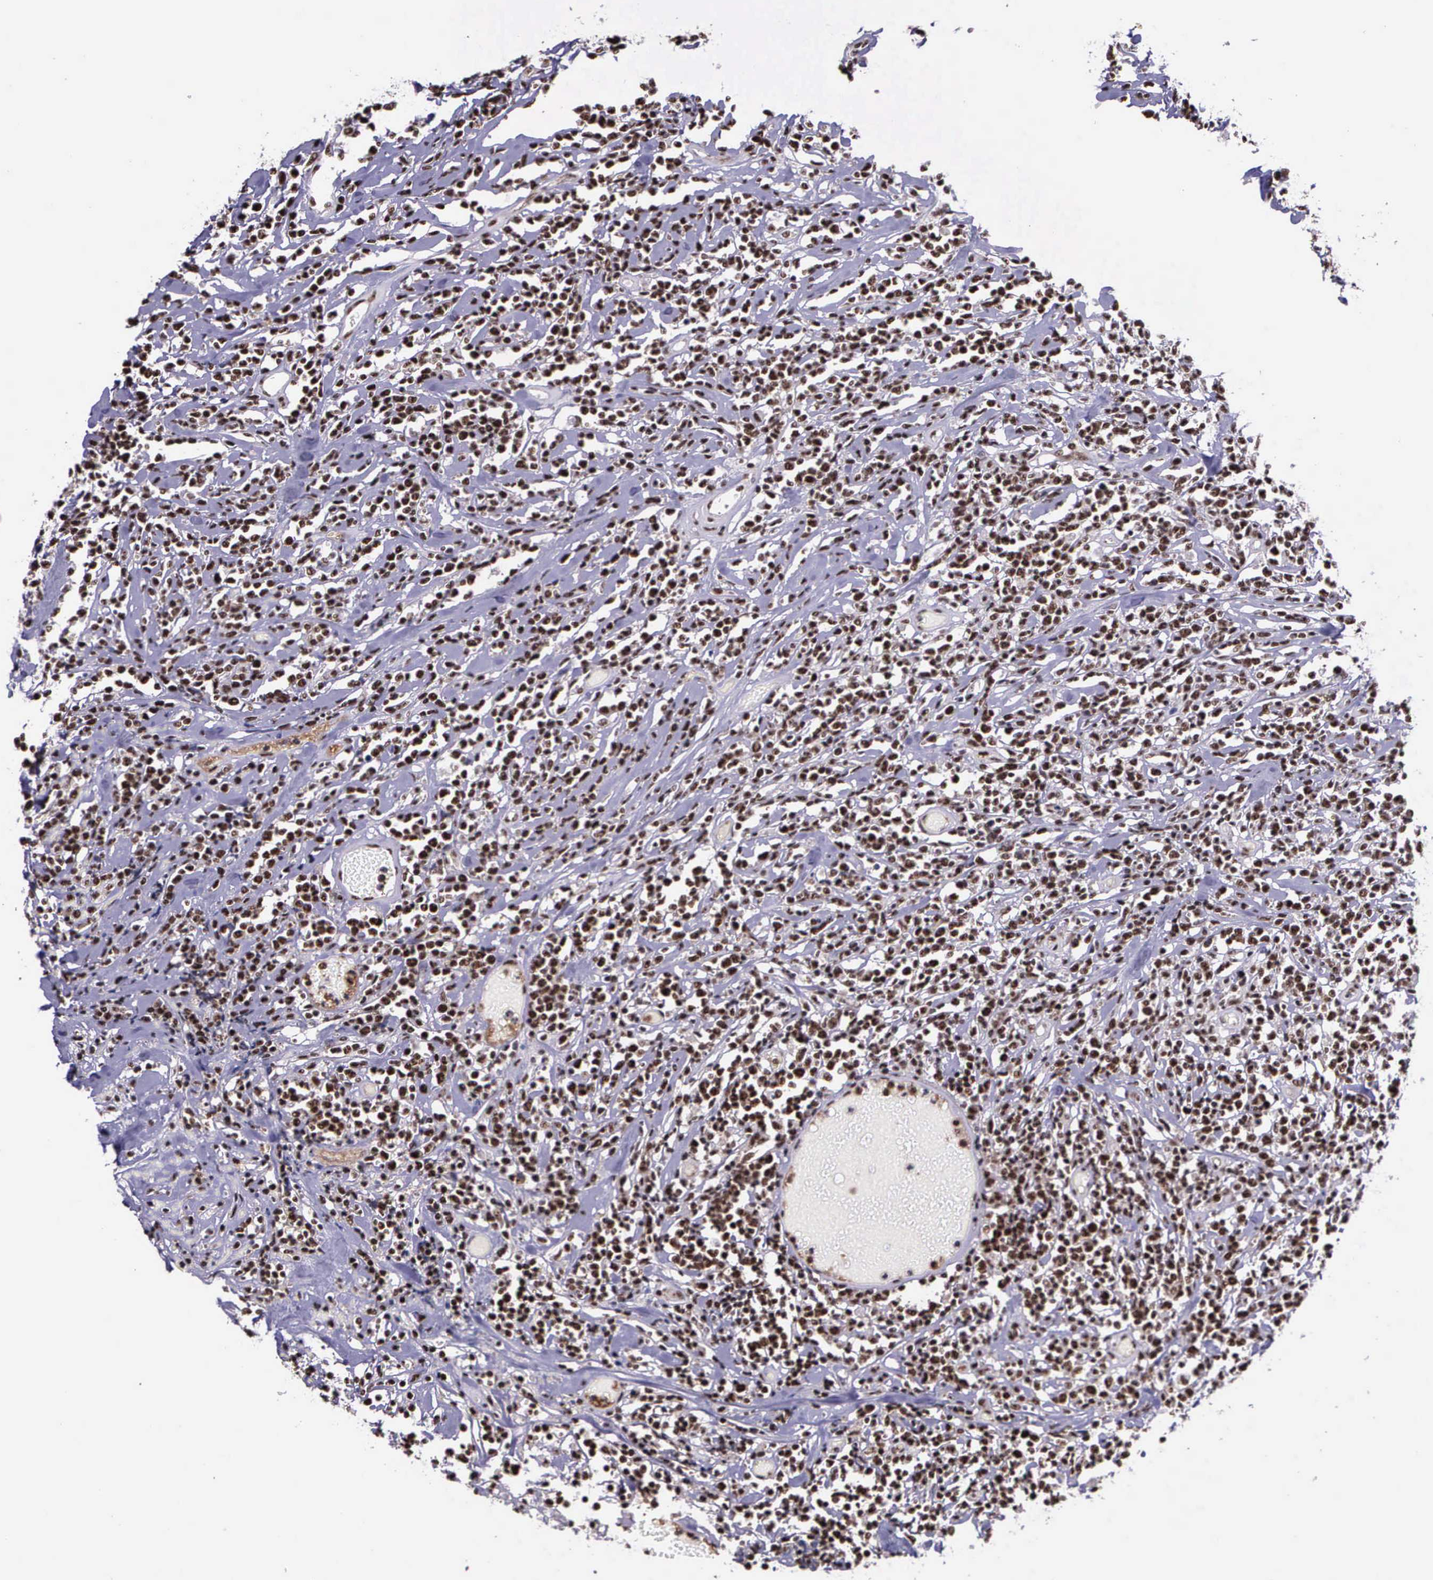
{"staining": {"intensity": "weak", "quantity": ">75%", "location": "nuclear"}, "tissue": "lymphoma", "cell_type": "Tumor cells", "image_type": "cancer", "snomed": [{"axis": "morphology", "description": "Malignant lymphoma, non-Hodgkin's type, High grade"}, {"axis": "topography", "description": "Colon"}], "caption": "Protein staining reveals weak nuclear positivity in about >75% of tumor cells in lymphoma.", "gene": "FAM47A", "patient": {"sex": "male", "age": 82}}